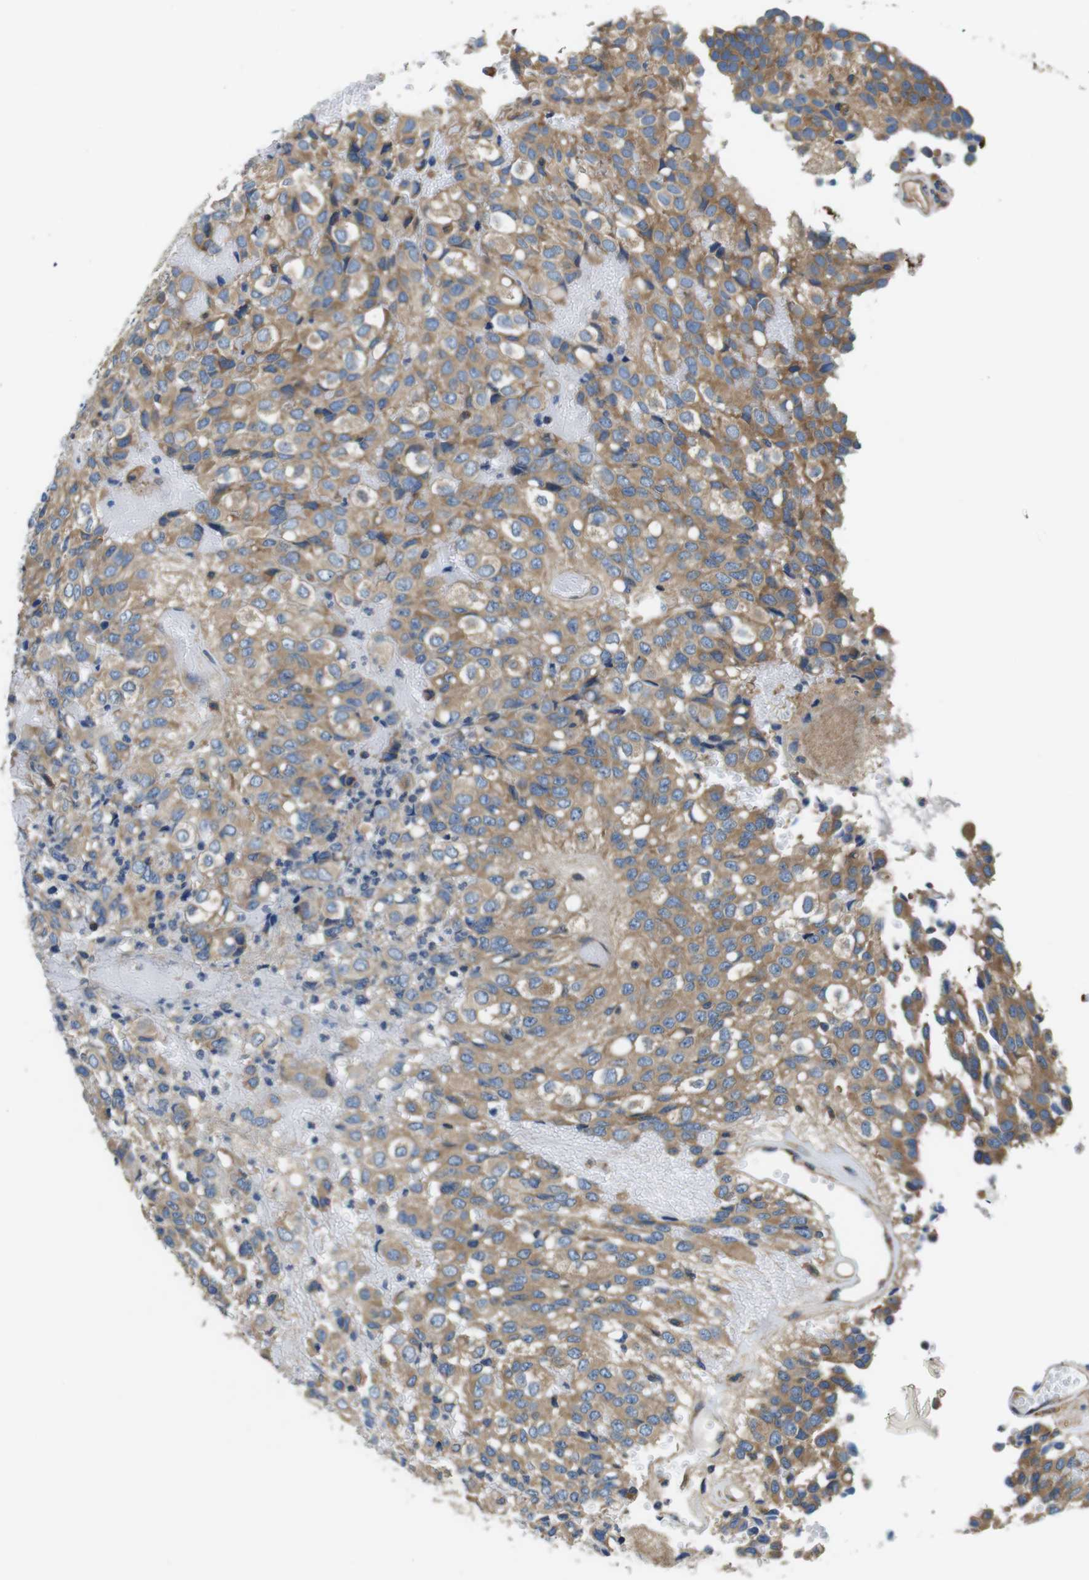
{"staining": {"intensity": "moderate", "quantity": ">75%", "location": "cytoplasmic/membranous"}, "tissue": "glioma", "cell_type": "Tumor cells", "image_type": "cancer", "snomed": [{"axis": "morphology", "description": "Glioma, malignant, High grade"}, {"axis": "topography", "description": "Brain"}], "caption": "The micrograph shows staining of glioma, revealing moderate cytoplasmic/membranous protein expression (brown color) within tumor cells. The staining was performed using DAB (3,3'-diaminobenzidine), with brown indicating positive protein expression. Nuclei are stained blue with hematoxylin.", "gene": "DENND4C", "patient": {"sex": "male", "age": 32}}